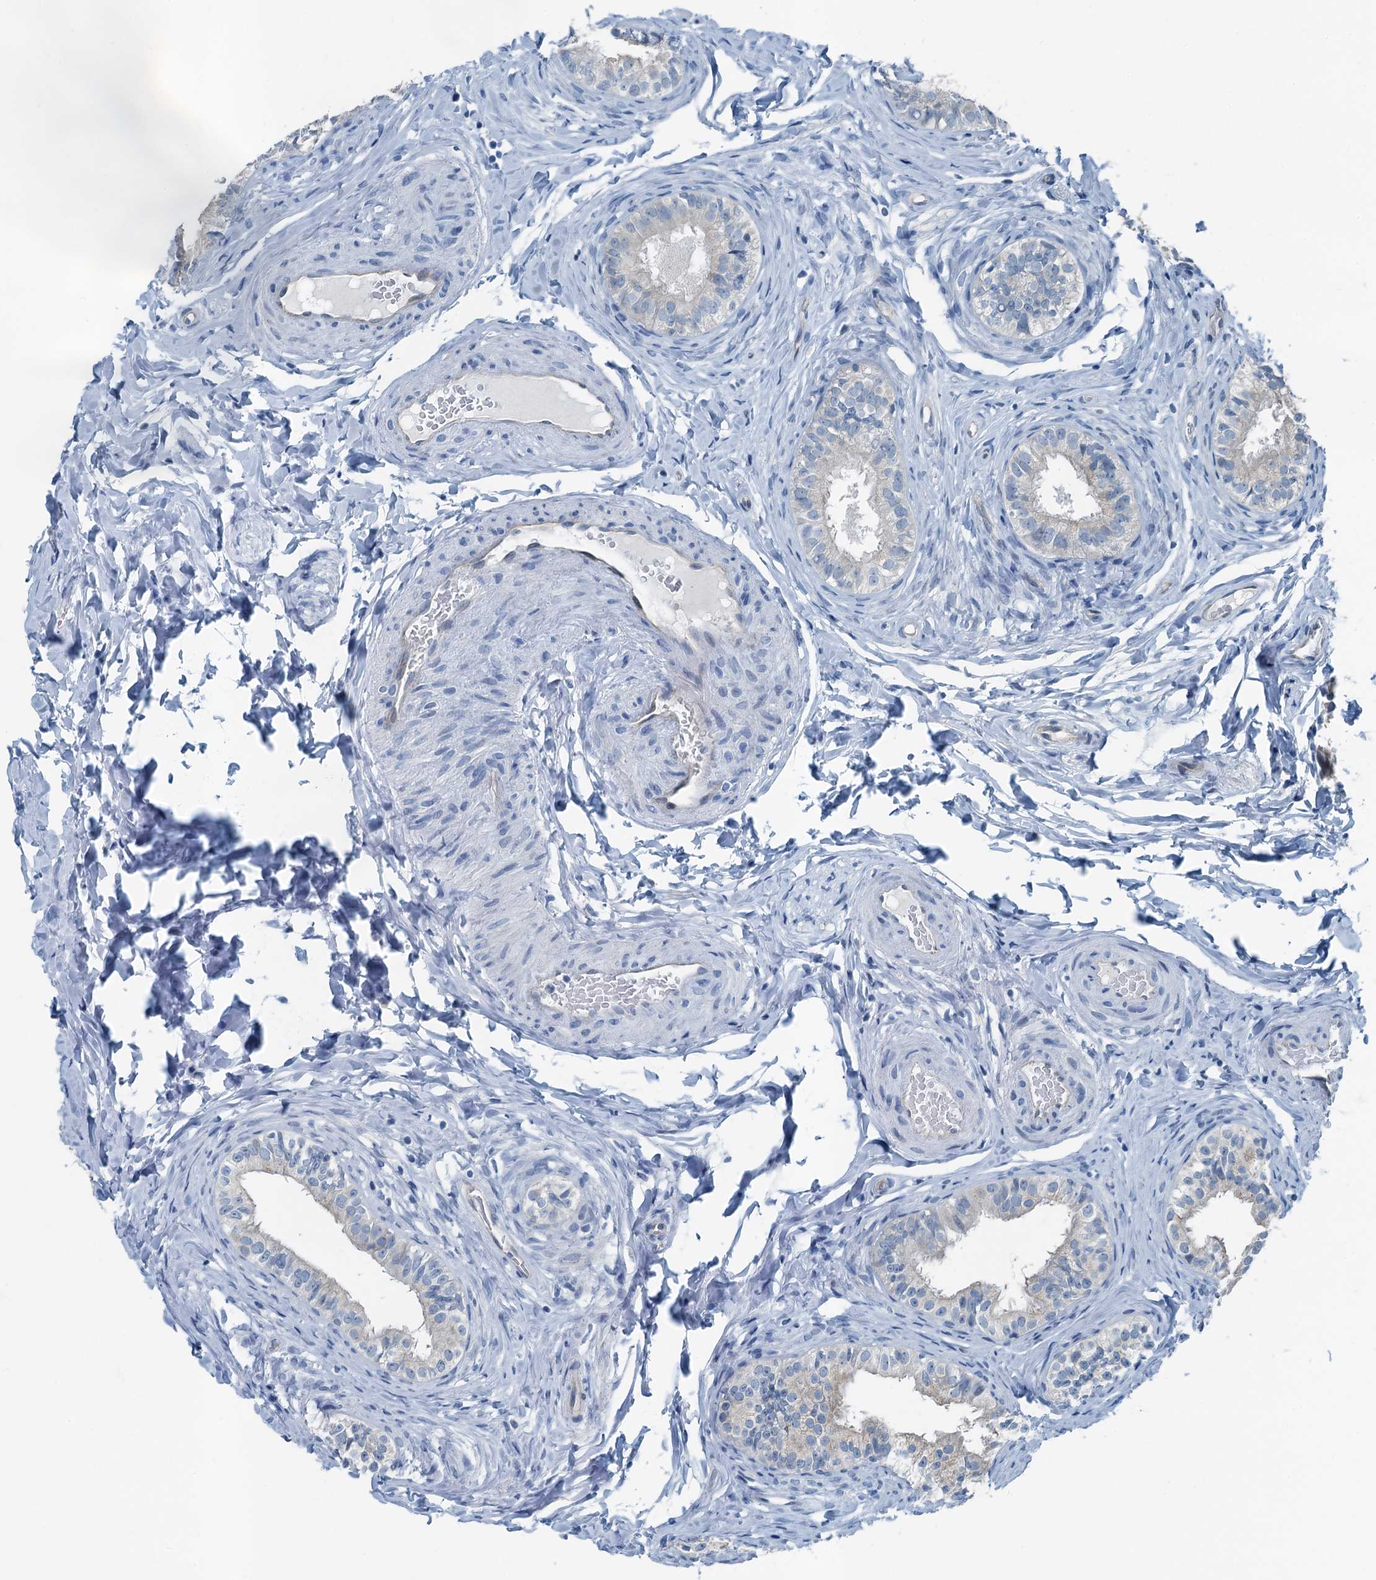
{"staining": {"intensity": "negative", "quantity": "none", "location": "none"}, "tissue": "epididymis", "cell_type": "Glandular cells", "image_type": "normal", "snomed": [{"axis": "morphology", "description": "Normal tissue, NOS"}, {"axis": "topography", "description": "Epididymis"}], "caption": "Epididymis was stained to show a protein in brown. There is no significant staining in glandular cells.", "gene": "GFOD2", "patient": {"sex": "male", "age": 49}}